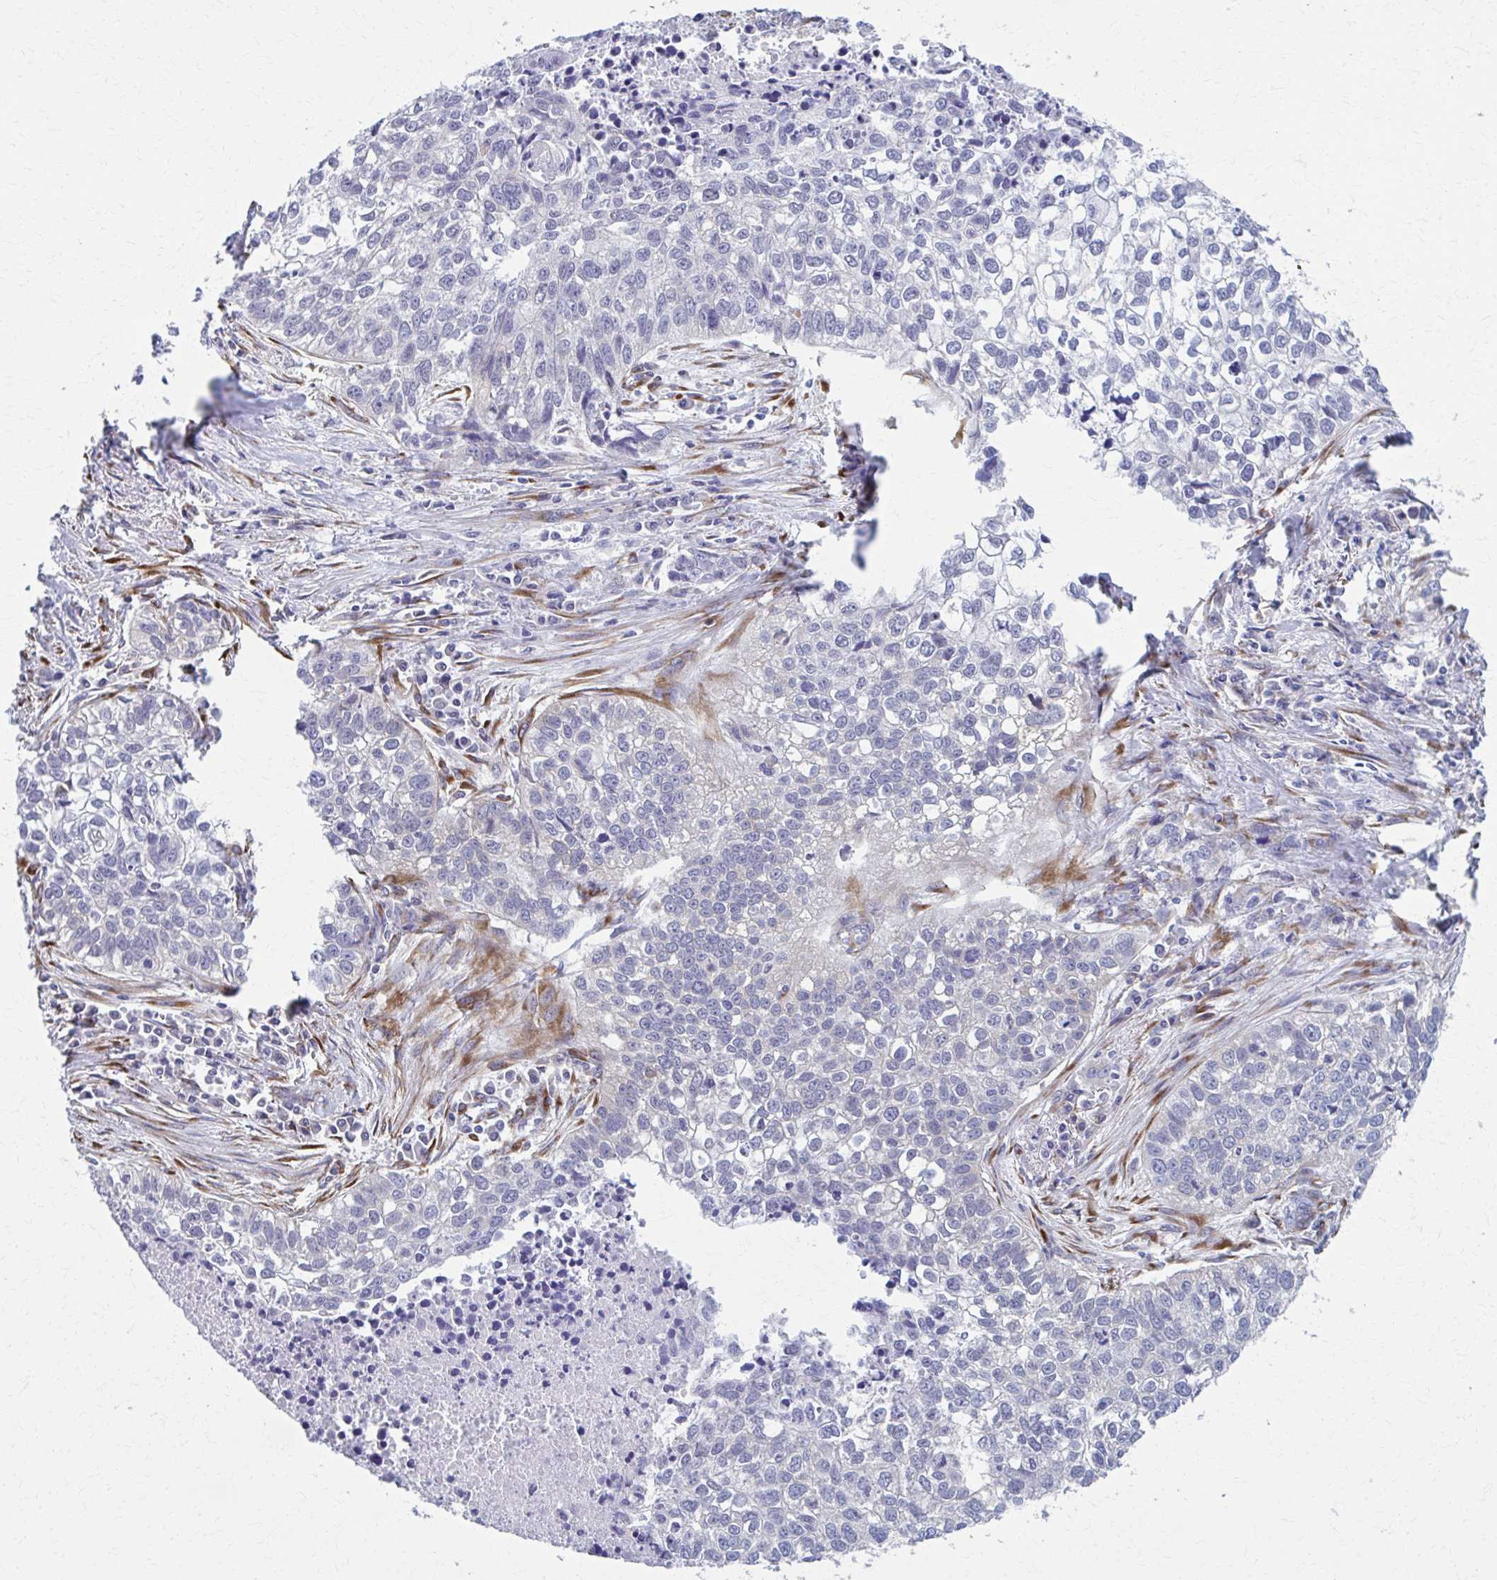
{"staining": {"intensity": "negative", "quantity": "none", "location": "none"}, "tissue": "lung cancer", "cell_type": "Tumor cells", "image_type": "cancer", "snomed": [{"axis": "morphology", "description": "Squamous cell carcinoma, NOS"}, {"axis": "topography", "description": "Lung"}], "caption": "There is no significant staining in tumor cells of squamous cell carcinoma (lung). Brightfield microscopy of IHC stained with DAB (3,3'-diaminobenzidine) (brown) and hematoxylin (blue), captured at high magnification.", "gene": "SPATS2L", "patient": {"sex": "male", "age": 74}}